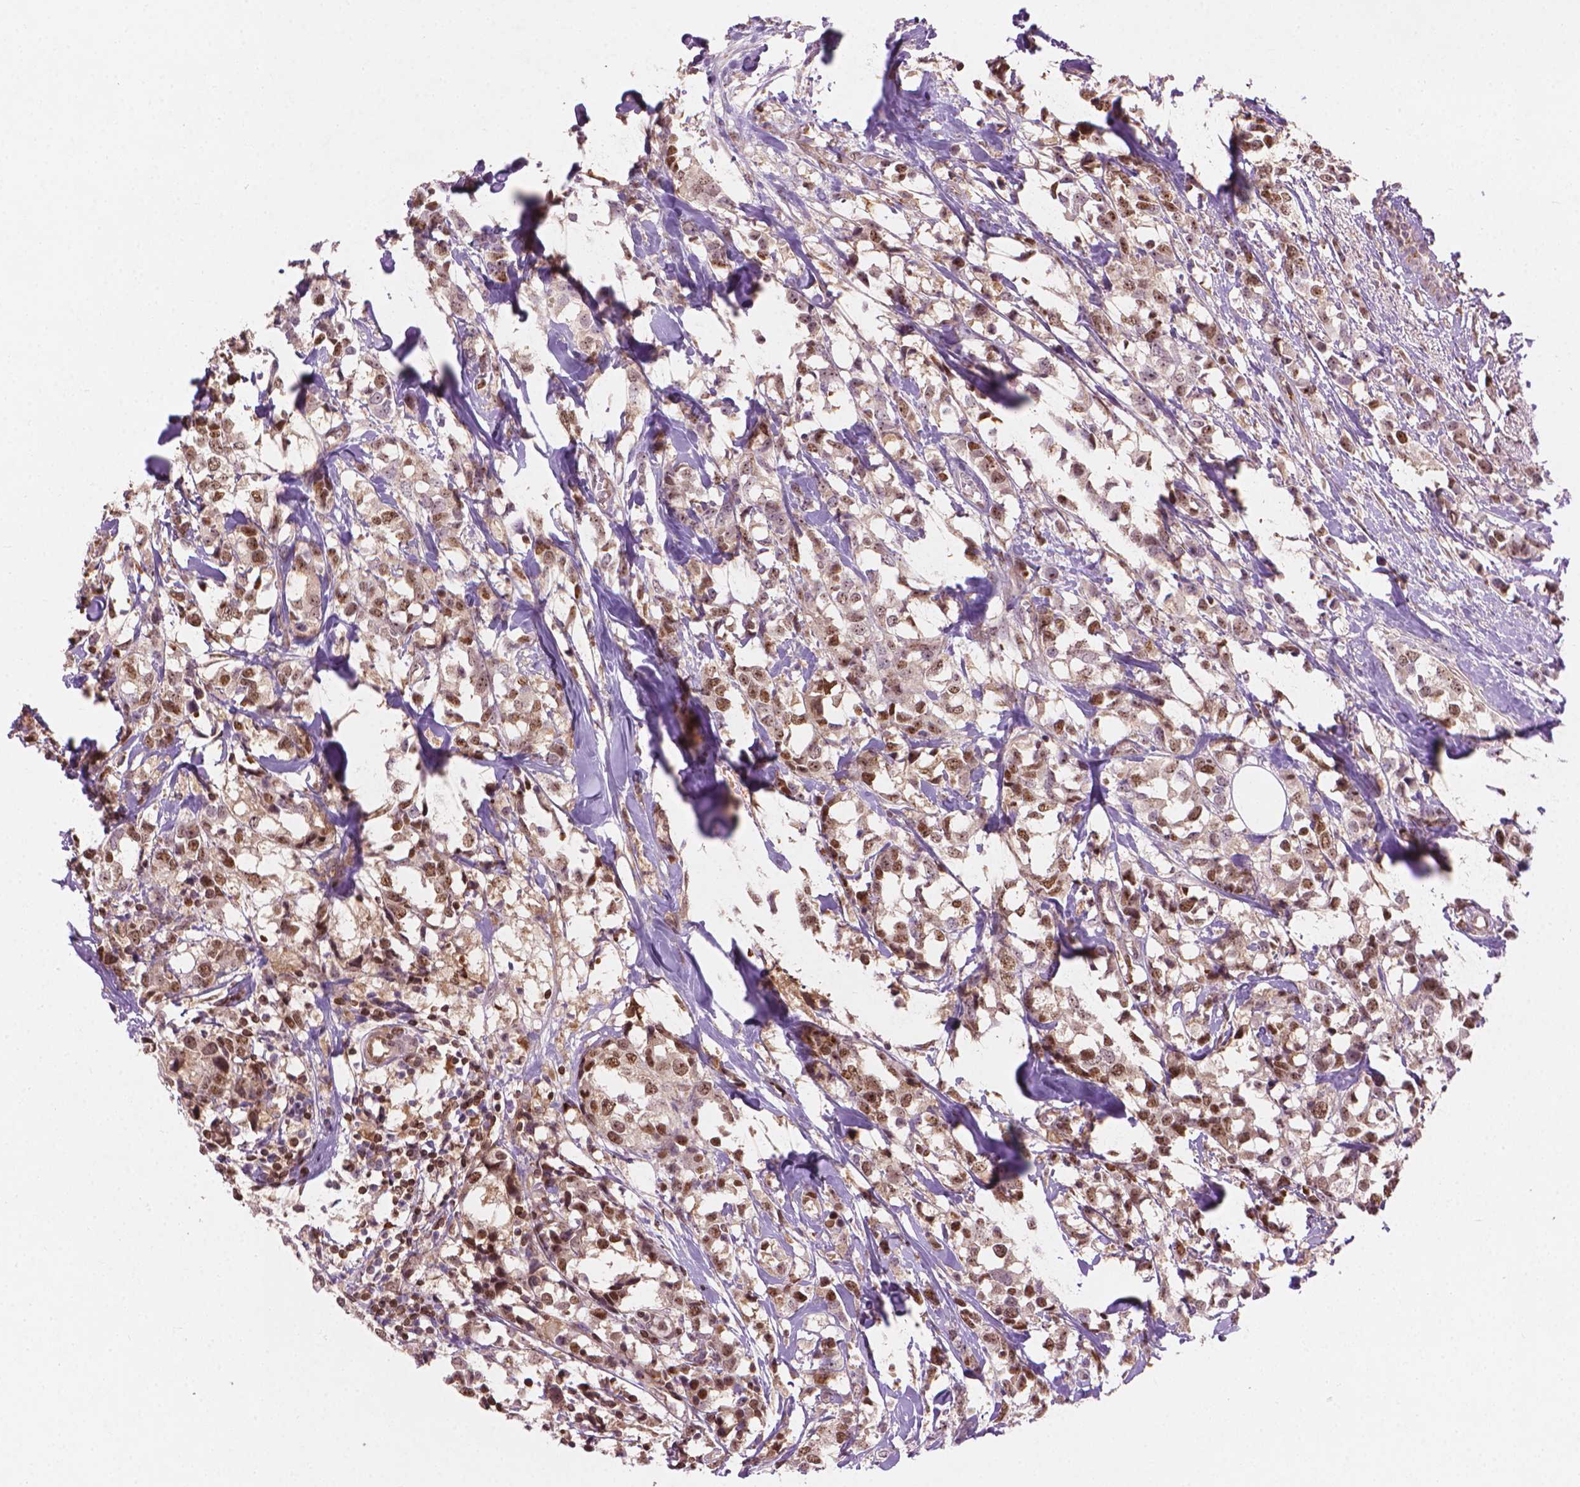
{"staining": {"intensity": "moderate", "quantity": ">75%", "location": "nuclear"}, "tissue": "breast cancer", "cell_type": "Tumor cells", "image_type": "cancer", "snomed": [{"axis": "morphology", "description": "Lobular carcinoma"}, {"axis": "topography", "description": "Breast"}], "caption": "Protein expression analysis of breast cancer reveals moderate nuclear staining in about >75% of tumor cells.", "gene": "SMC2", "patient": {"sex": "female", "age": 59}}